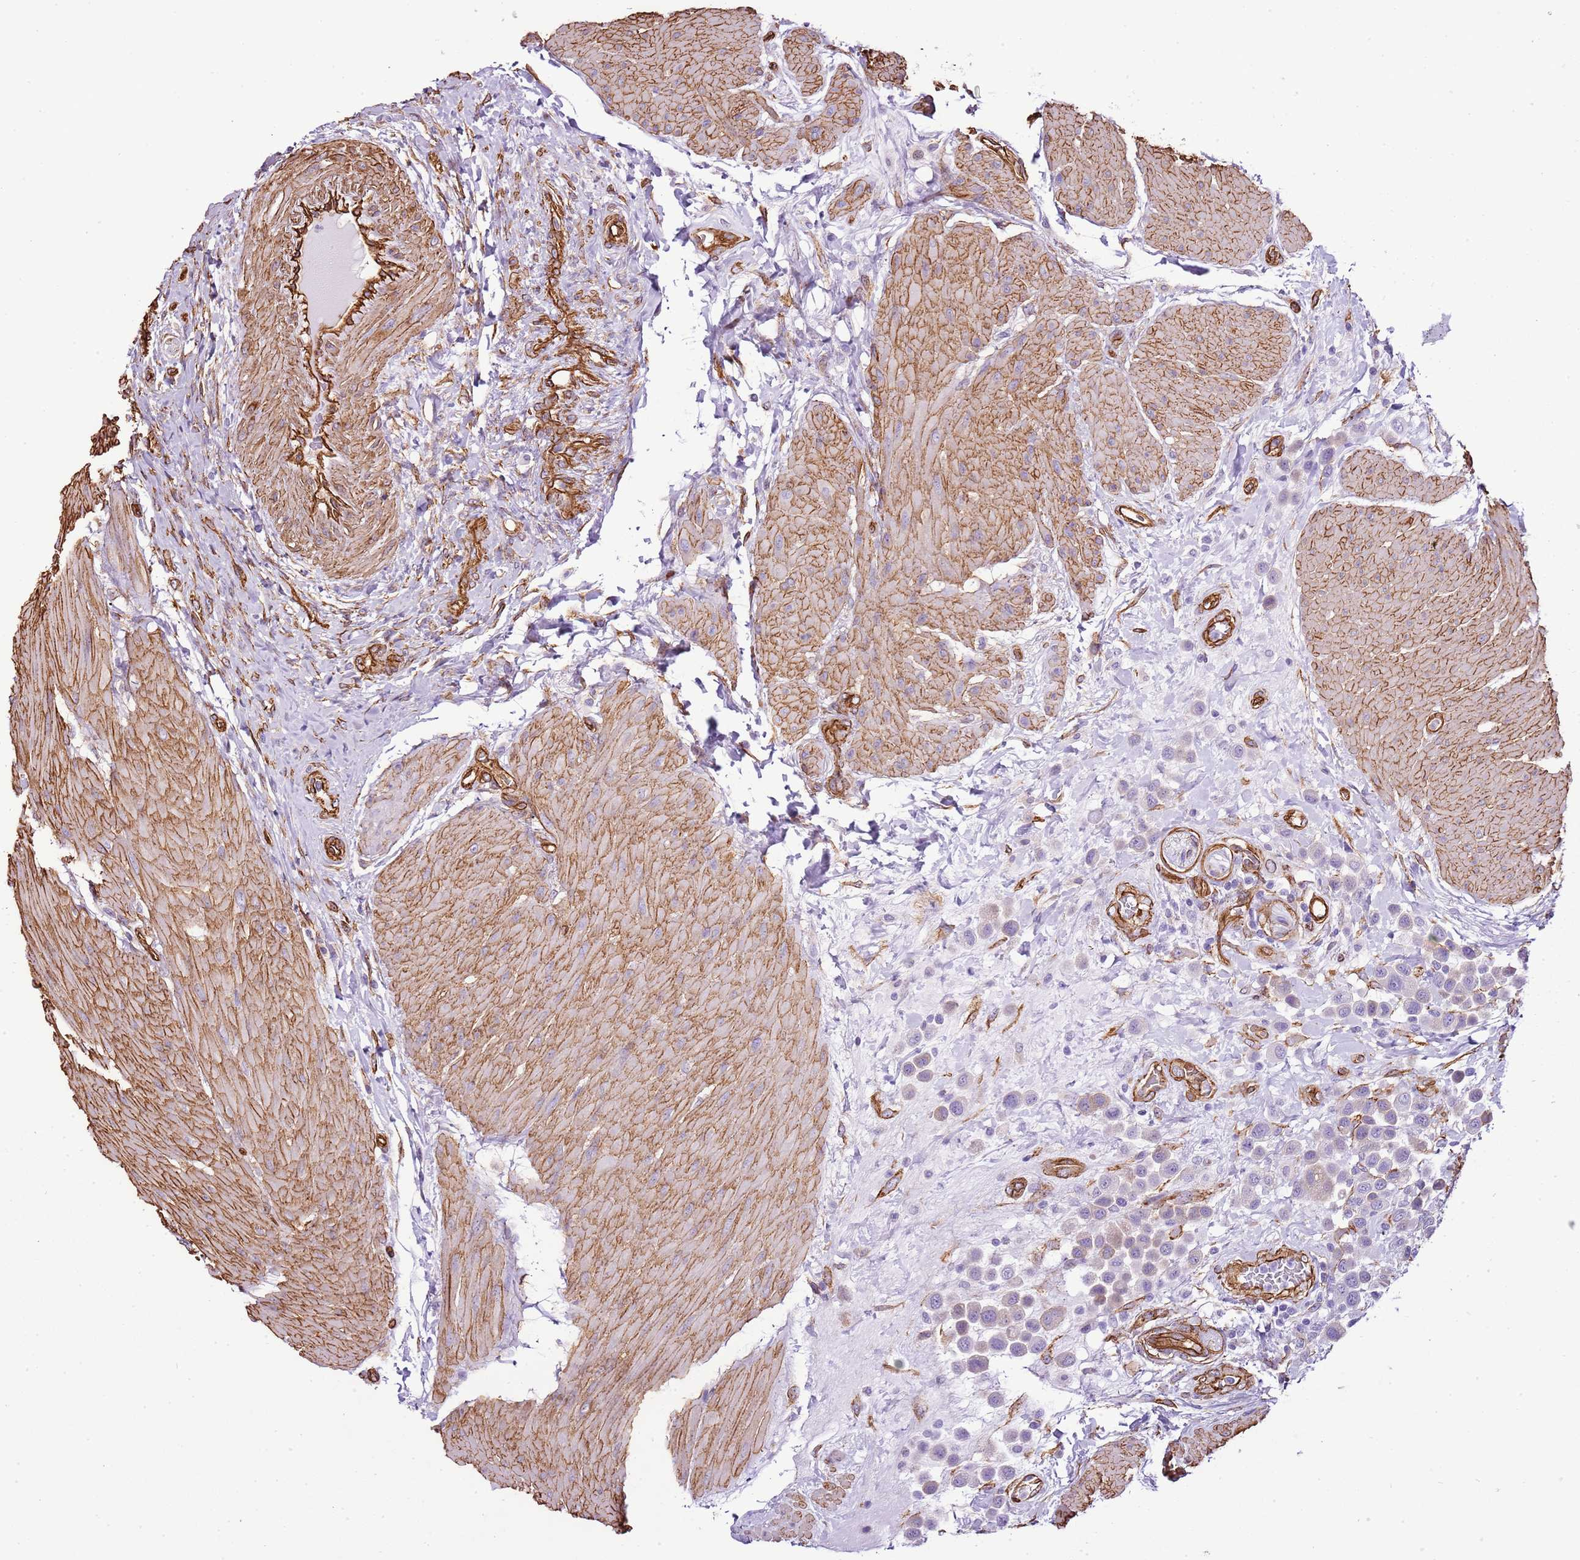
{"staining": {"intensity": "negative", "quantity": "none", "location": "none"}, "tissue": "urothelial cancer", "cell_type": "Tumor cells", "image_type": "cancer", "snomed": [{"axis": "morphology", "description": "Urothelial carcinoma, High grade"}, {"axis": "topography", "description": "Urinary bladder"}], "caption": "Immunohistochemical staining of high-grade urothelial carcinoma demonstrates no significant staining in tumor cells.", "gene": "CTDSPL", "patient": {"sex": "male", "age": 50}}